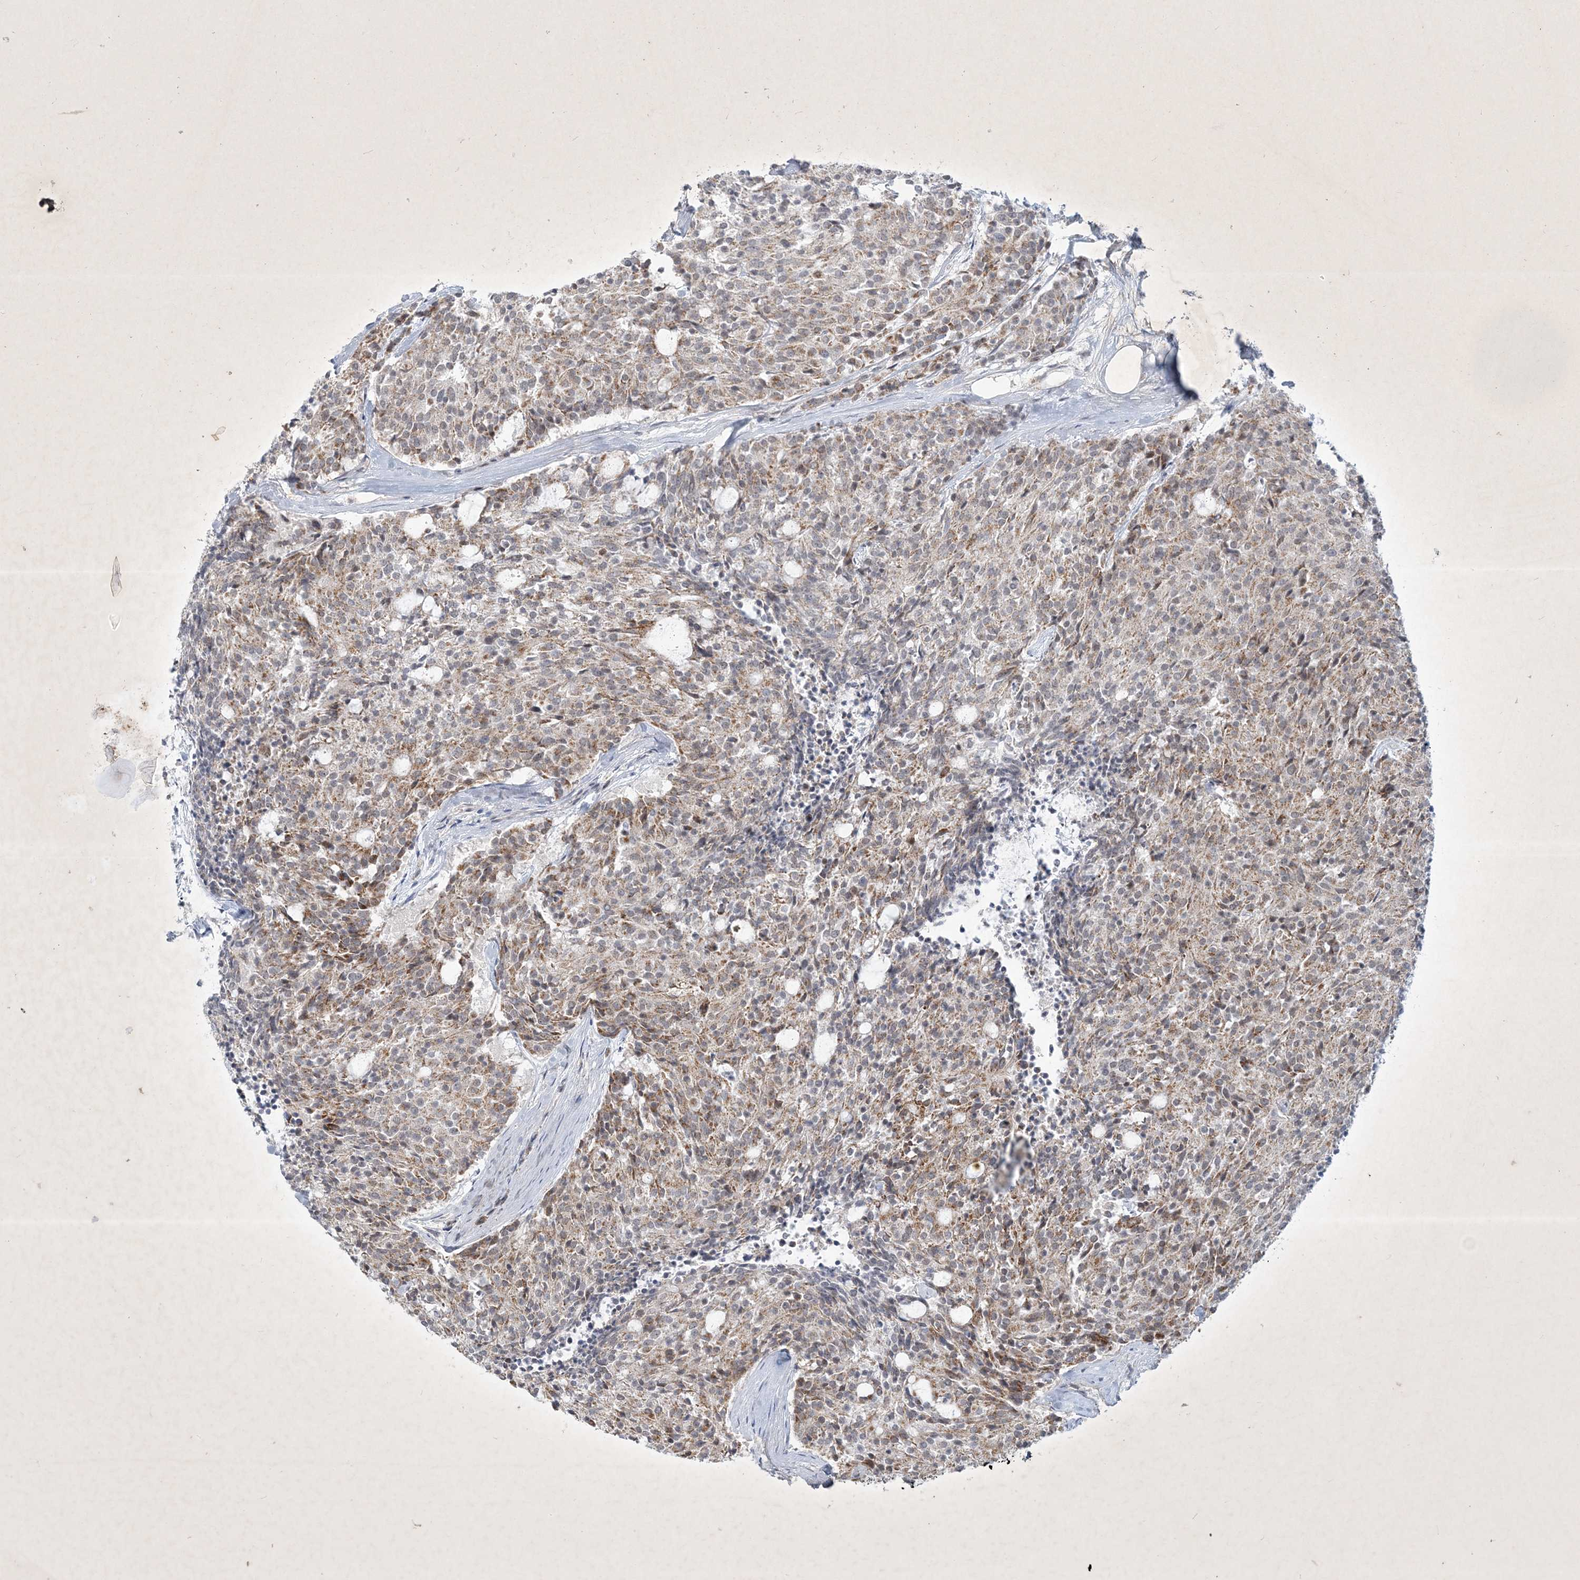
{"staining": {"intensity": "moderate", "quantity": "<25%", "location": "cytoplasmic/membranous"}, "tissue": "carcinoid", "cell_type": "Tumor cells", "image_type": "cancer", "snomed": [{"axis": "morphology", "description": "Carcinoid, malignant, NOS"}, {"axis": "topography", "description": "Pancreas"}], "caption": "This is a micrograph of immunohistochemistry (IHC) staining of malignant carcinoid, which shows moderate positivity in the cytoplasmic/membranous of tumor cells.", "gene": "ZBTB9", "patient": {"sex": "female", "age": 54}}